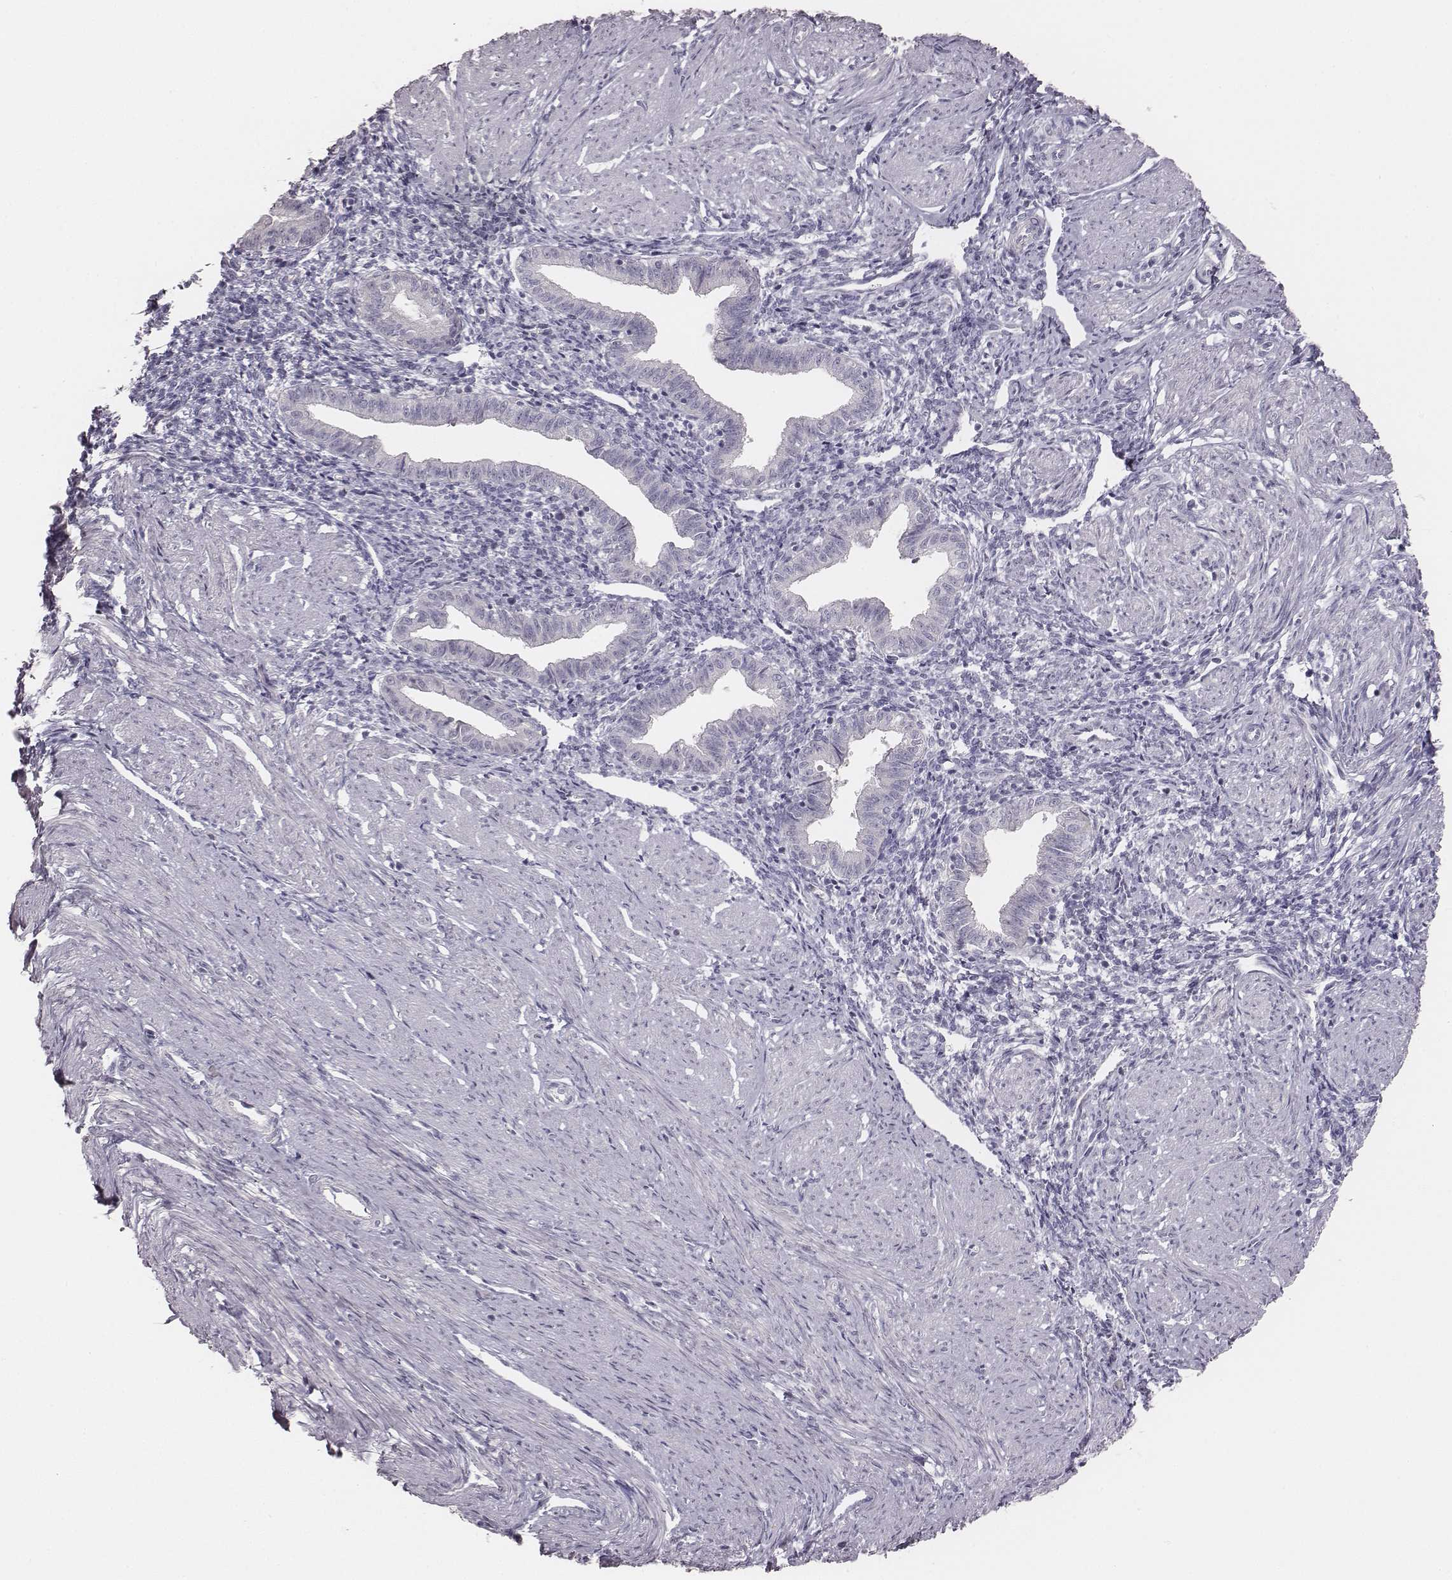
{"staining": {"intensity": "negative", "quantity": "none", "location": "none"}, "tissue": "endometrium", "cell_type": "Cells in endometrial stroma", "image_type": "normal", "snomed": [{"axis": "morphology", "description": "Normal tissue, NOS"}, {"axis": "topography", "description": "Endometrium"}], "caption": "Immunohistochemistry (IHC) image of benign human endometrium stained for a protein (brown), which exhibits no positivity in cells in endometrial stroma.", "gene": "MYH6", "patient": {"sex": "female", "age": 37}}